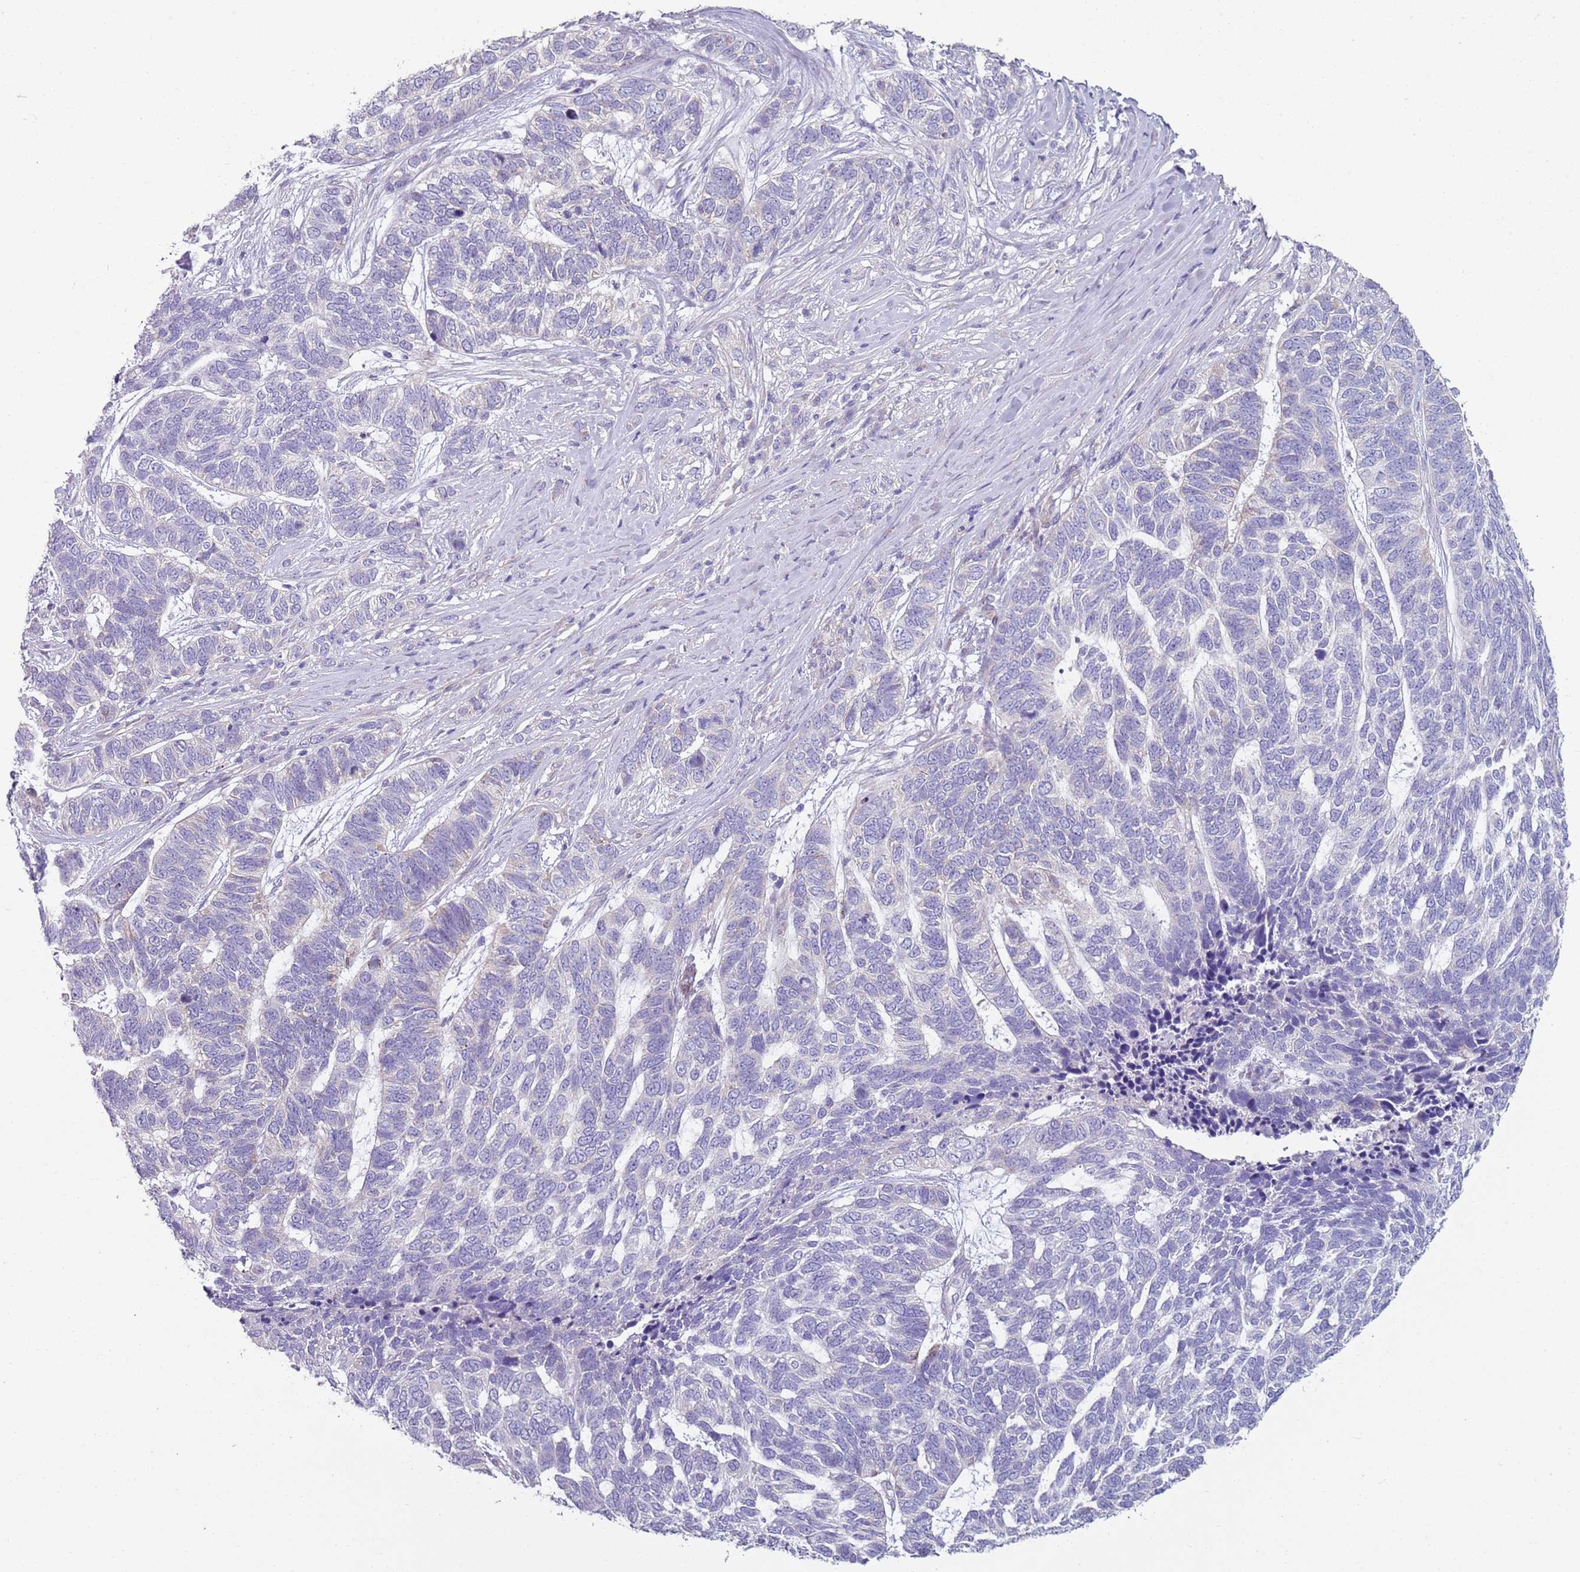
{"staining": {"intensity": "negative", "quantity": "none", "location": "none"}, "tissue": "skin cancer", "cell_type": "Tumor cells", "image_type": "cancer", "snomed": [{"axis": "morphology", "description": "Basal cell carcinoma"}, {"axis": "topography", "description": "Skin"}], "caption": "IHC of human skin basal cell carcinoma reveals no positivity in tumor cells. The staining is performed using DAB (3,3'-diaminobenzidine) brown chromogen with nuclei counter-stained in using hematoxylin.", "gene": "ZNF583", "patient": {"sex": "female", "age": 65}}